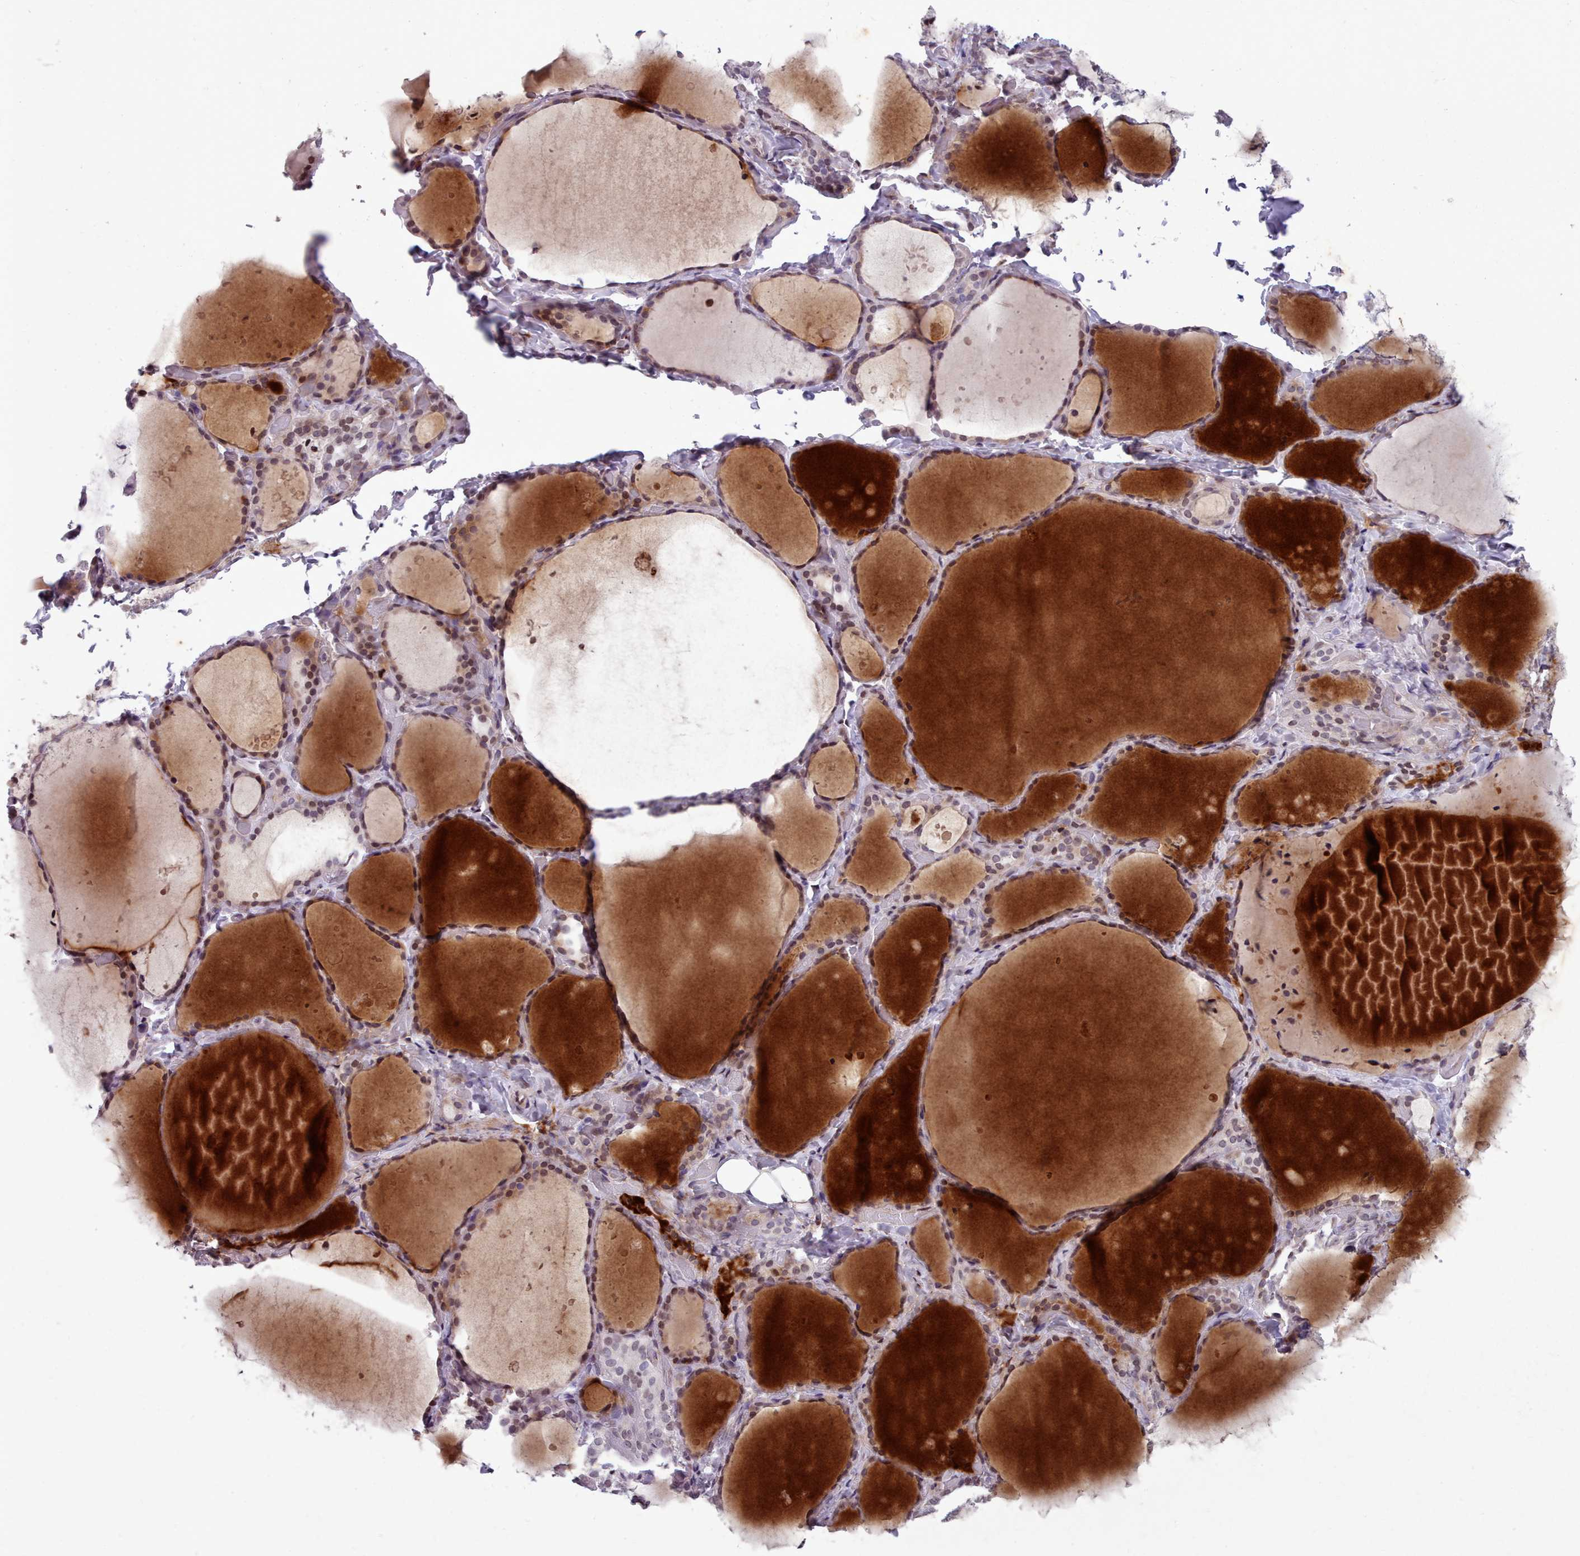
{"staining": {"intensity": "moderate", "quantity": "25%-75%", "location": "nuclear"}, "tissue": "thyroid gland", "cell_type": "Glandular cells", "image_type": "normal", "snomed": [{"axis": "morphology", "description": "Normal tissue, NOS"}, {"axis": "topography", "description": "Thyroid gland"}], "caption": "IHC of benign human thyroid gland shows medium levels of moderate nuclear positivity in about 25%-75% of glandular cells.", "gene": "KCNT2", "patient": {"sex": "female", "age": 44}}